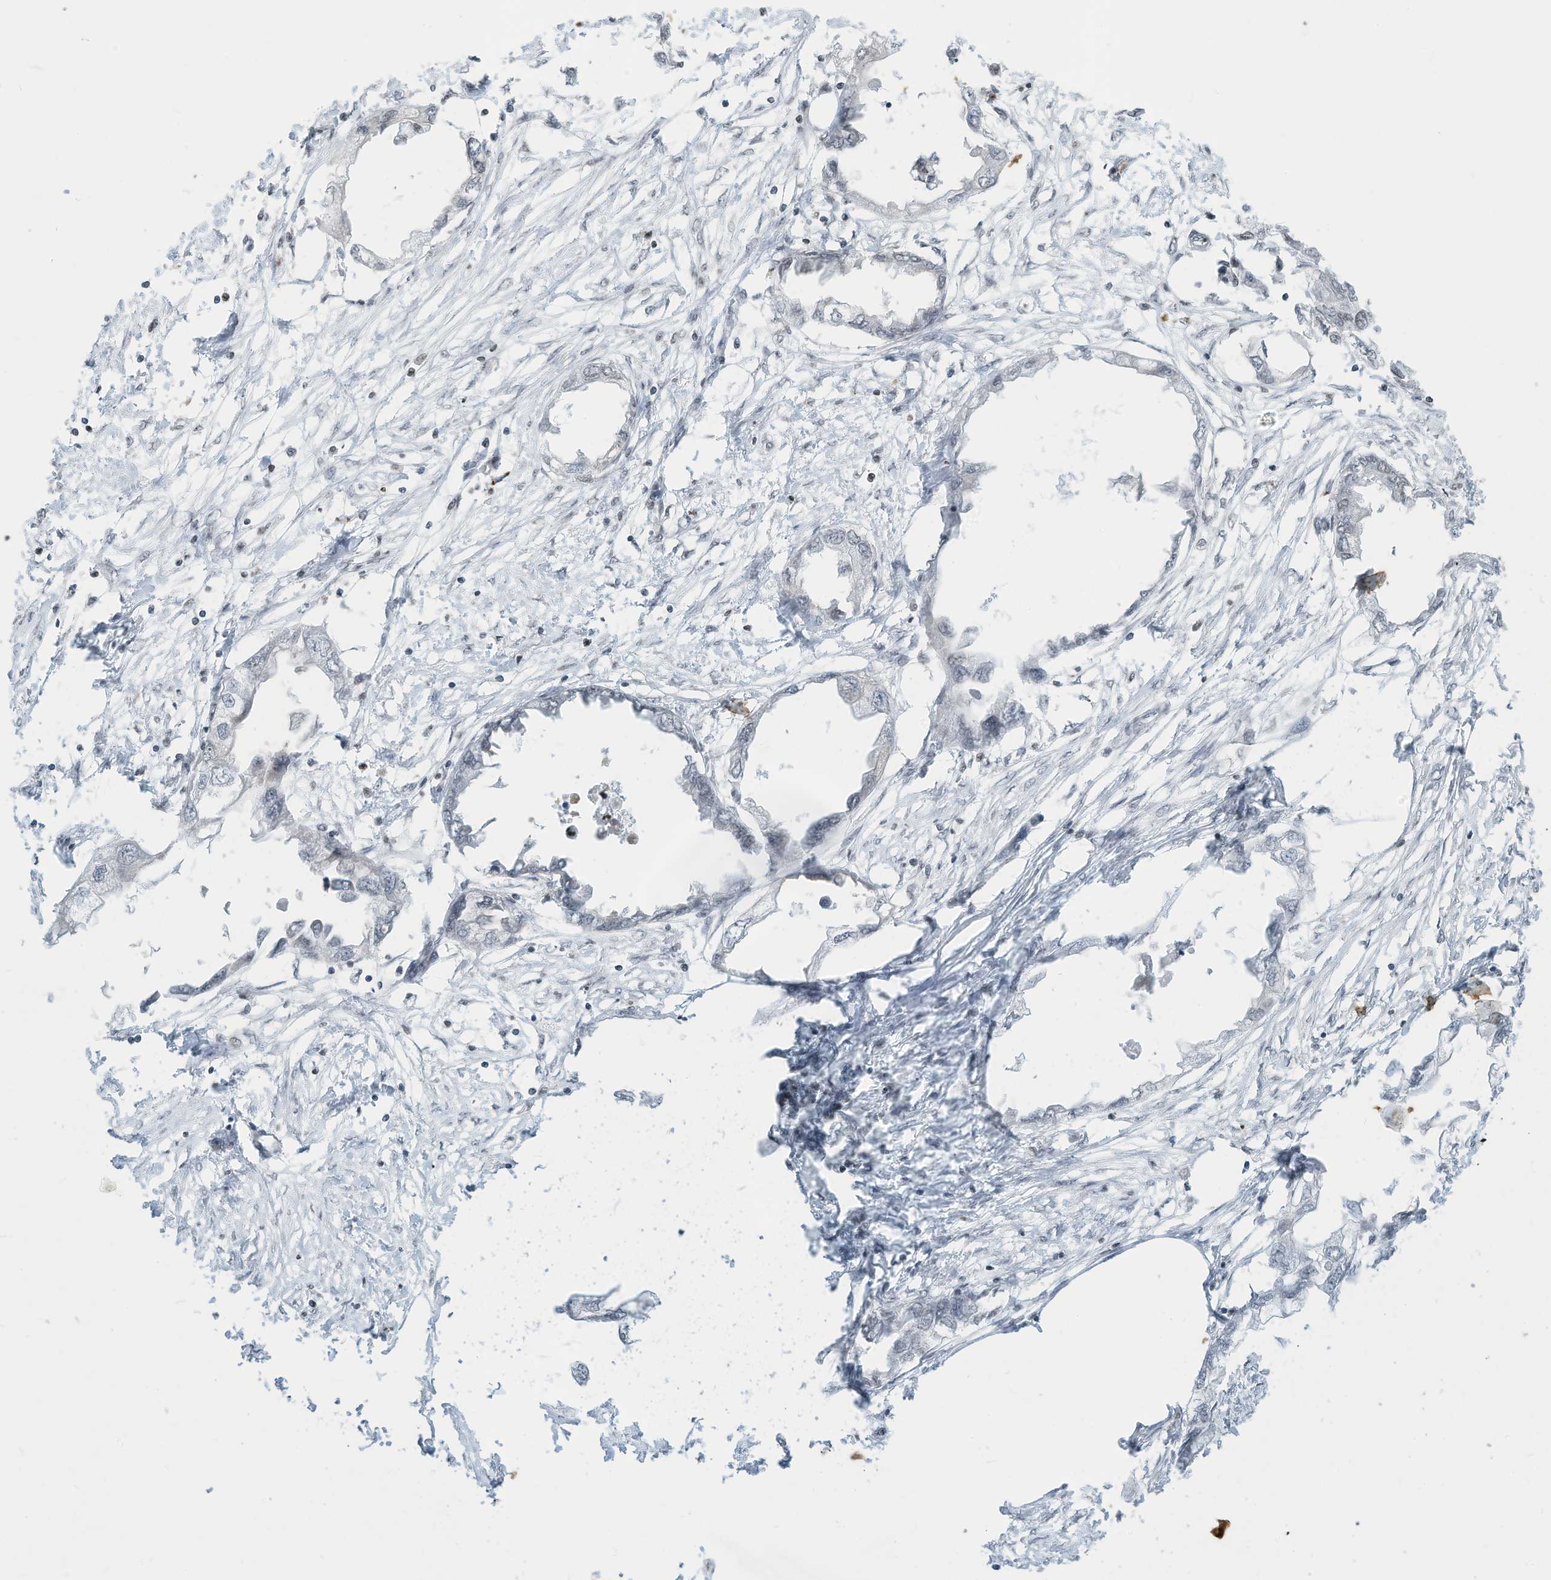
{"staining": {"intensity": "negative", "quantity": "none", "location": "none"}, "tissue": "endometrial cancer", "cell_type": "Tumor cells", "image_type": "cancer", "snomed": [{"axis": "morphology", "description": "Adenocarcinoma, NOS"}, {"axis": "morphology", "description": "Adenocarcinoma, metastatic, NOS"}, {"axis": "topography", "description": "Adipose tissue"}, {"axis": "topography", "description": "Endometrium"}], "caption": "Histopathology image shows no protein expression in tumor cells of endometrial cancer (adenocarcinoma) tissue.", "gene": "ADI1", "patient": {"sex": "female", "age": 67}}